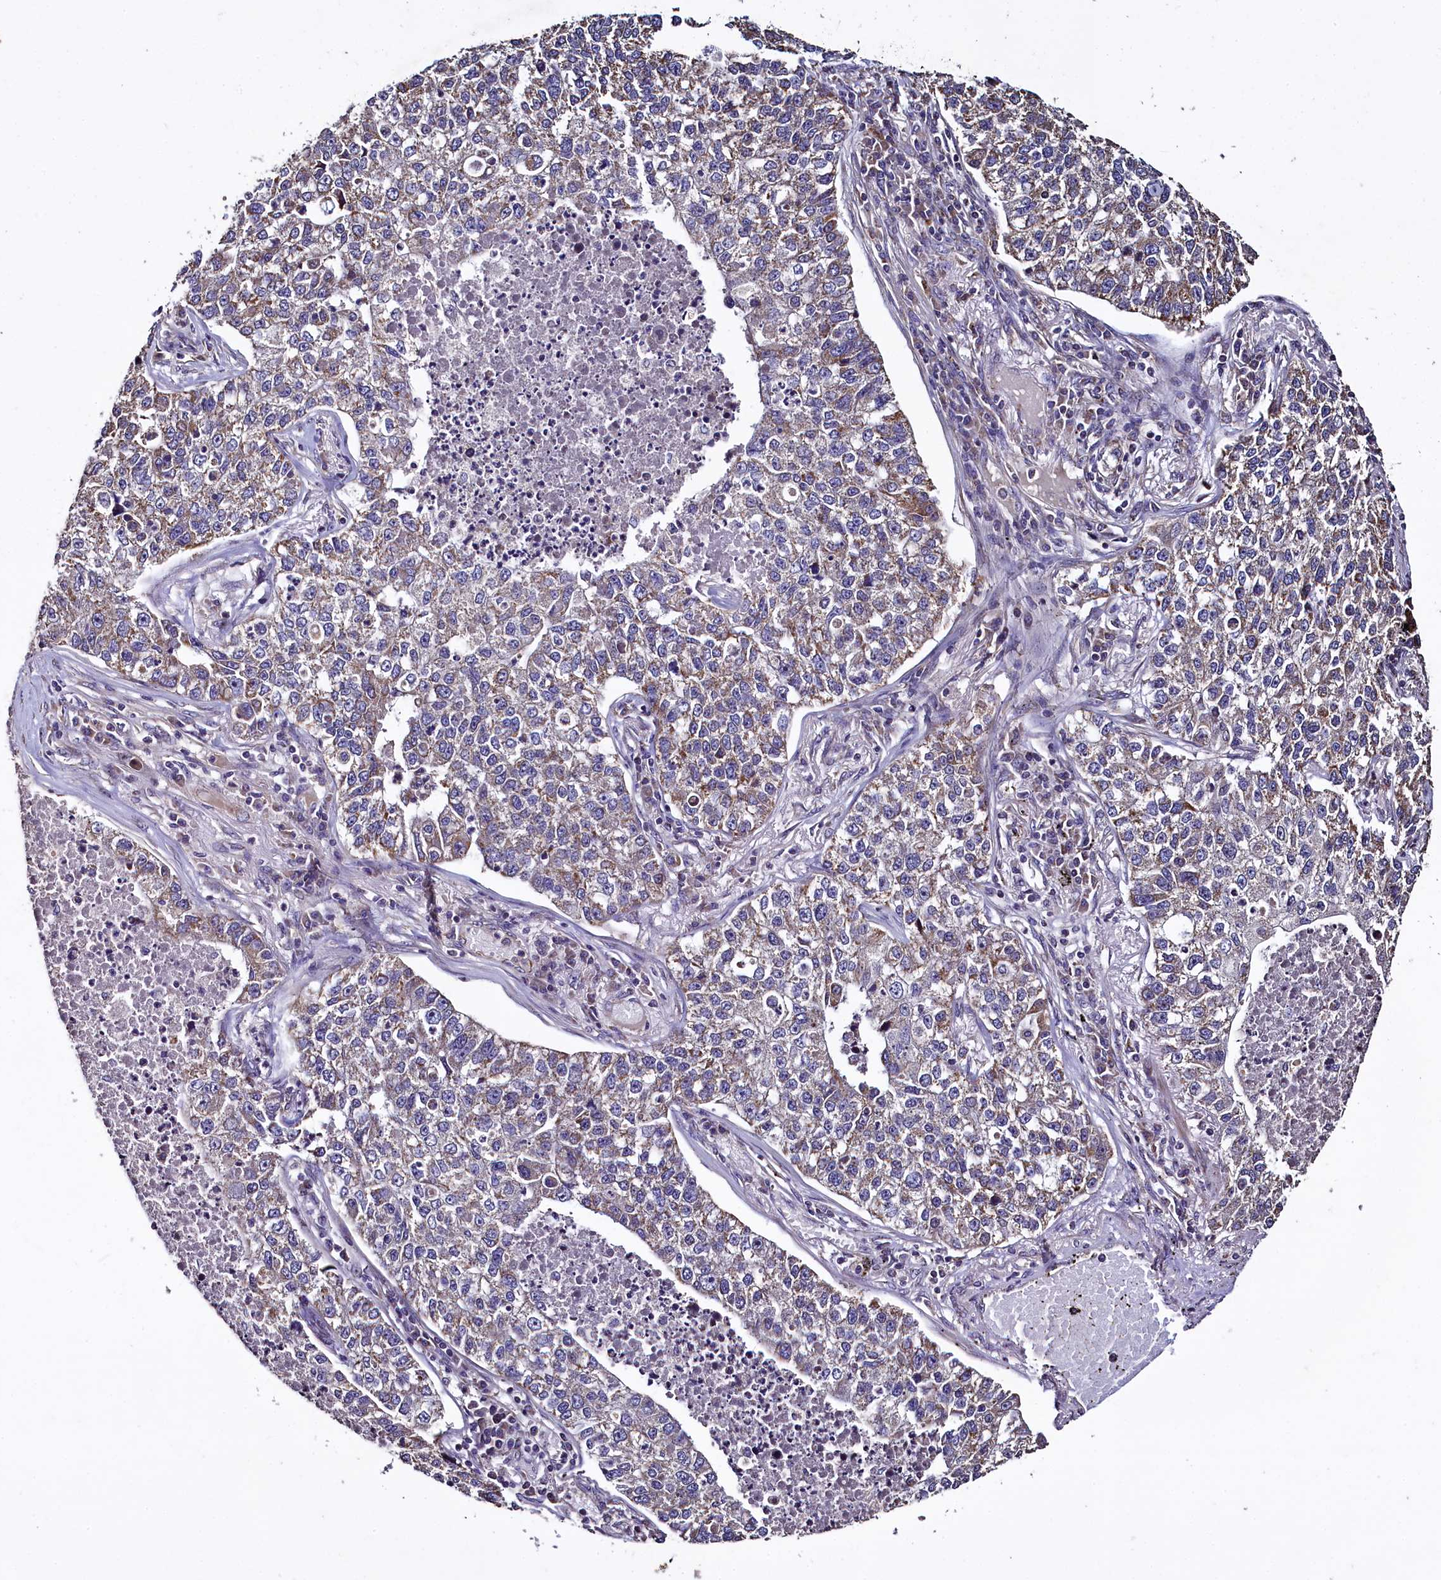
{"staining": {"intensity": "weak", "quantity": ">75%", "location": "cytoplasmic/membranous"}, "tissue": "lung cancer", "cell_type": "Tumor cells", "image_type": "cancer", "snomed": [{"axis": "morphology", "description": "Adenocarcinoma, NOS"}, {"axis": "topography", "description": "Lung"}], "caption": "Weak cytoplasmic/membranous staining for a protein is present in approximately >75% of tumor cells of lung cancer (adenocarcinoma) using IHC.", "gene": "COQ9", "patient": {"sex": "male", "age": 49}}